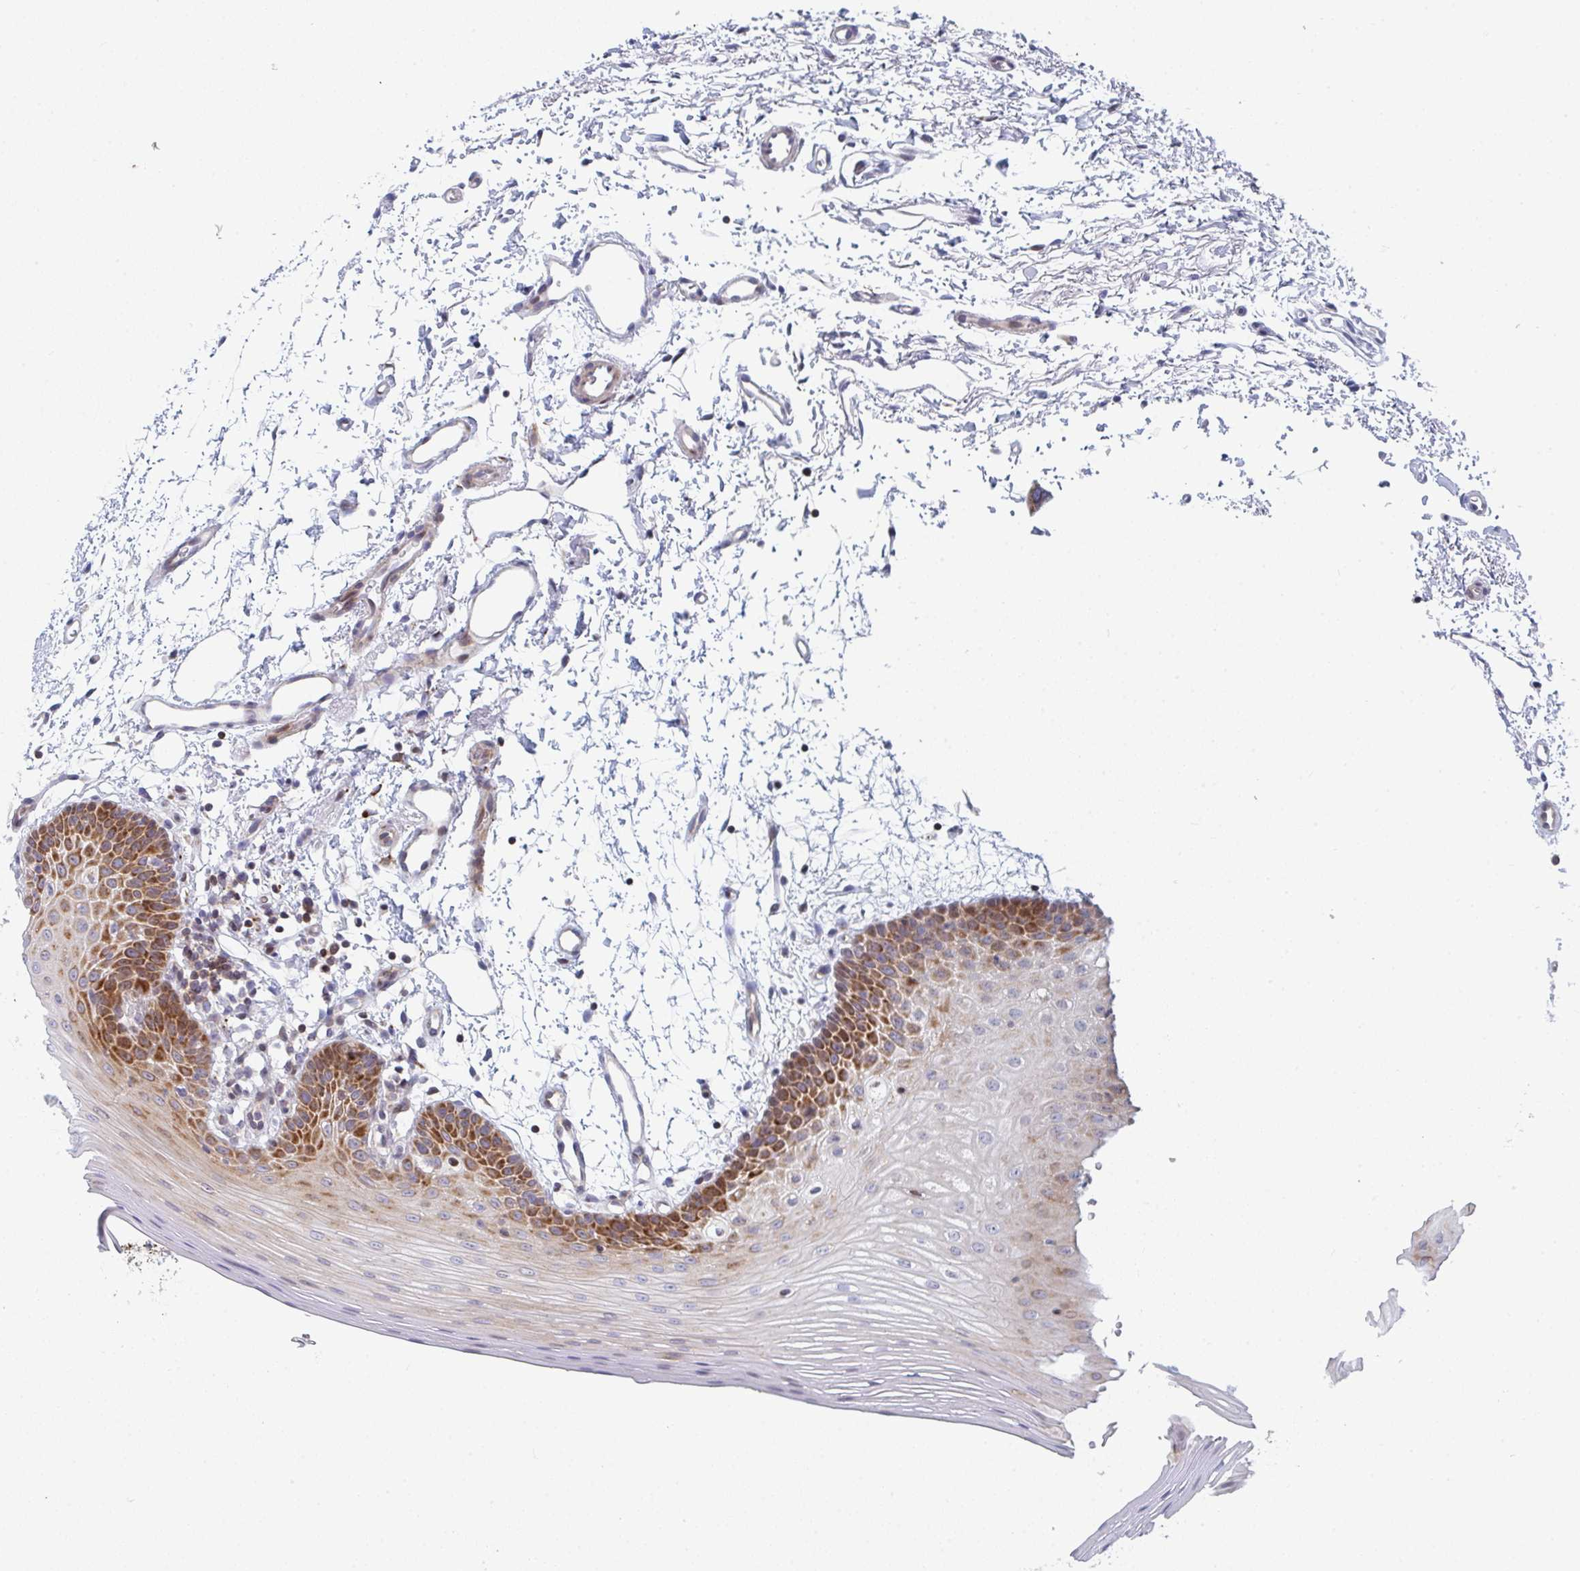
{"staining": {"intensity": "moderate", "quantity": "25%-75%", "location": "cytoplasmic/membranous"}, "tissue": "oral mucosa", "cell_type": "Squamous epithelial cells", "image_type": "normal", "snomed": [{"axis": "morphology", "description": "Normal tissue, NOS"}, {"axis": "topography", "description": "Oral tissue"}], "caption": "The immunohistochemical stain highlights moderate cytoplasmic/membranous staining in squamous epithelial cells of normal oral mucosa. (Stains: DAB in brown, nuclei in blue, Microscopy: brightfield microscopy at high magnification).", "gene": "PRKCH", "patient": {"sex": "female", "age": 81}}